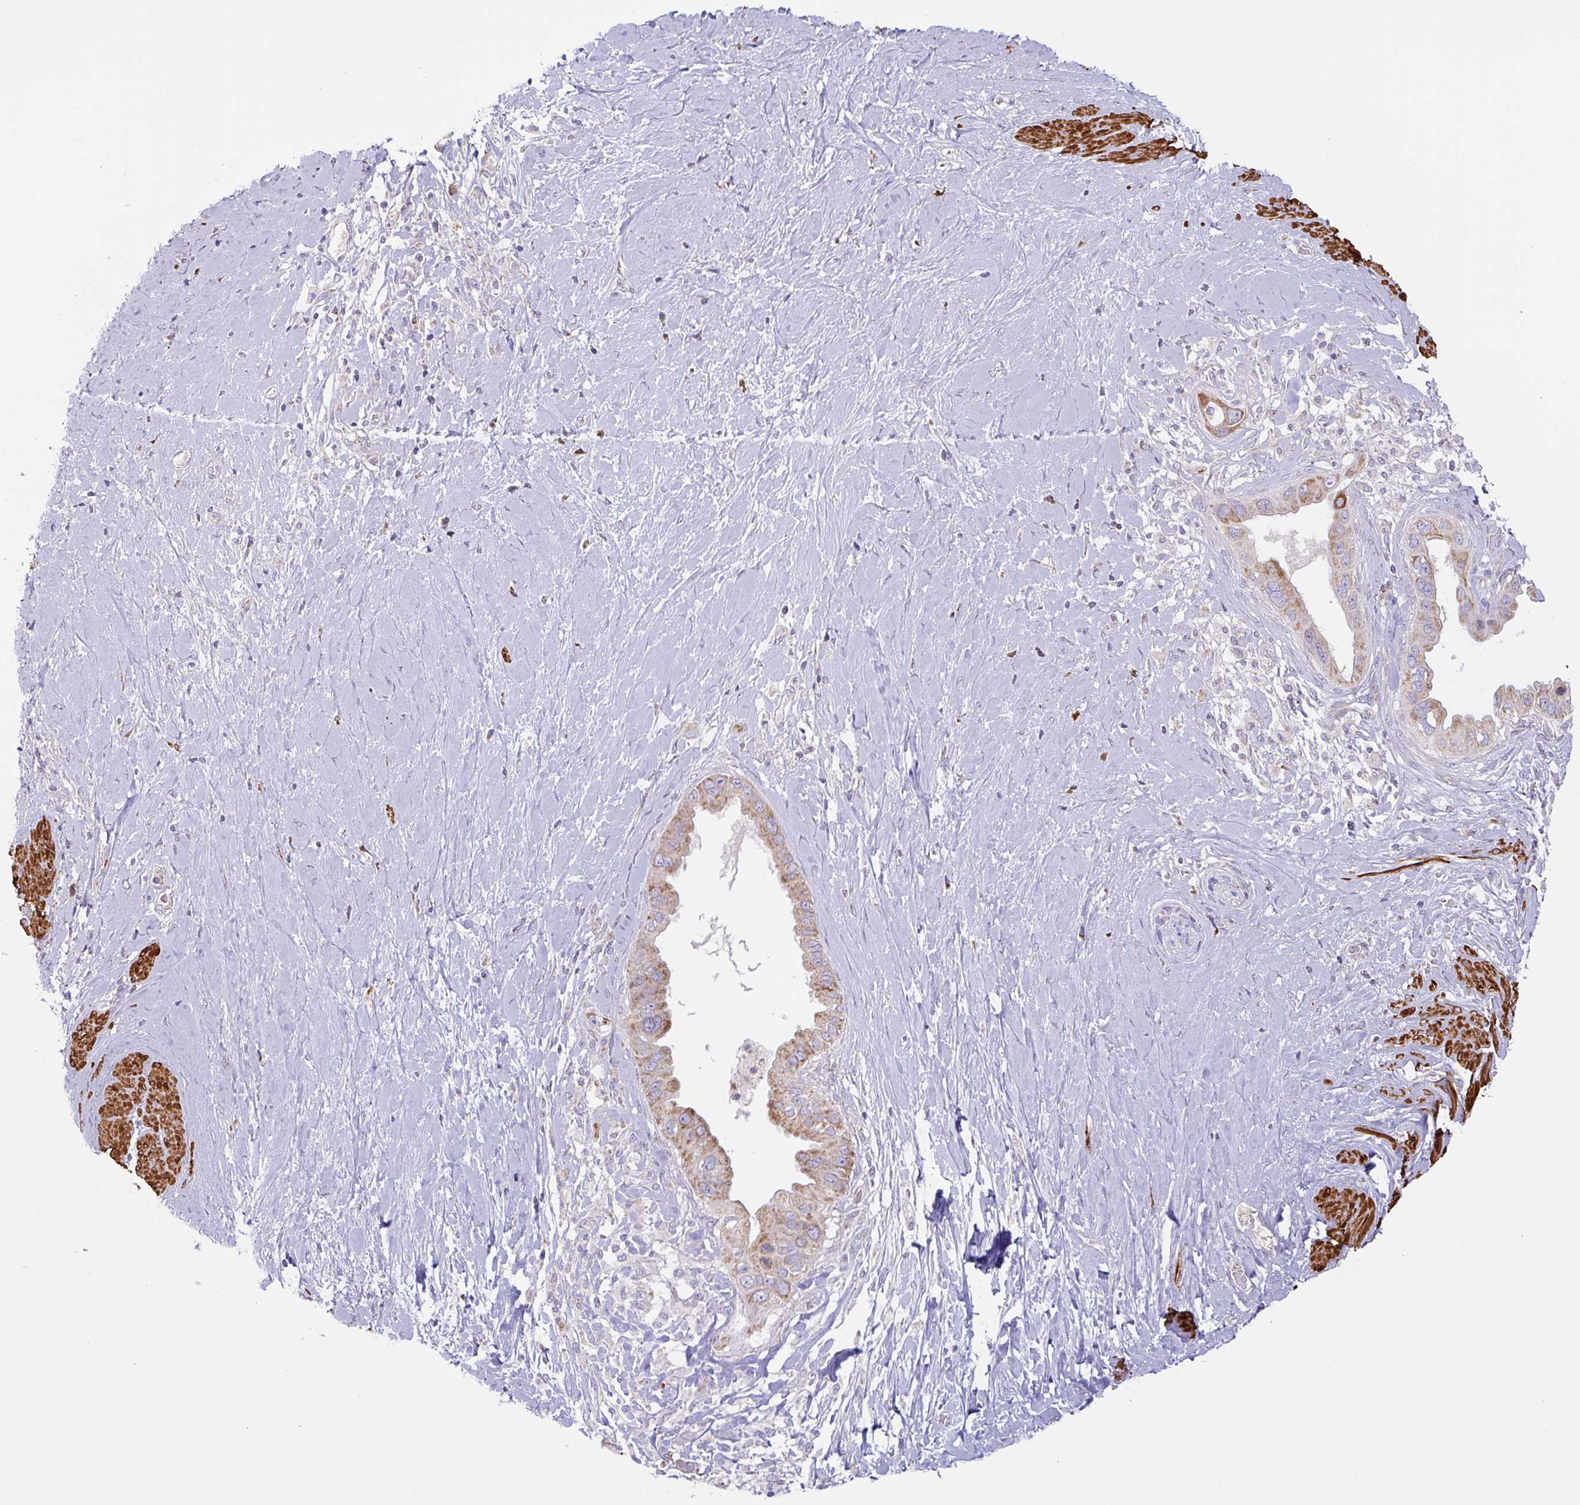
{"staining": {"intensity": "moderate", "quantity": ">75%", "location": "cytoplasmic/membranous"}, "tissue": "pancreatic cancer", "cell_type": "Tumor cells", "image_type": "cancer", "snomed": [{"axis": "morphology", "description": "Adenocarcinoma, NOS"}, {"axis": "topography", "description": "Pancreas"}], "caption": "IHC image of neoplastic tissue: human pancreatic cancer (adenocarcinoma) stained using IHC displays medium levels of moderate protein expression localized specifically in the cytoplasmic/membranous of tumor cells, appearing as a cytoplasmic/membranous brown color.", "gene": "CHDH", "patient": {"sex": "female", "age": 56}}